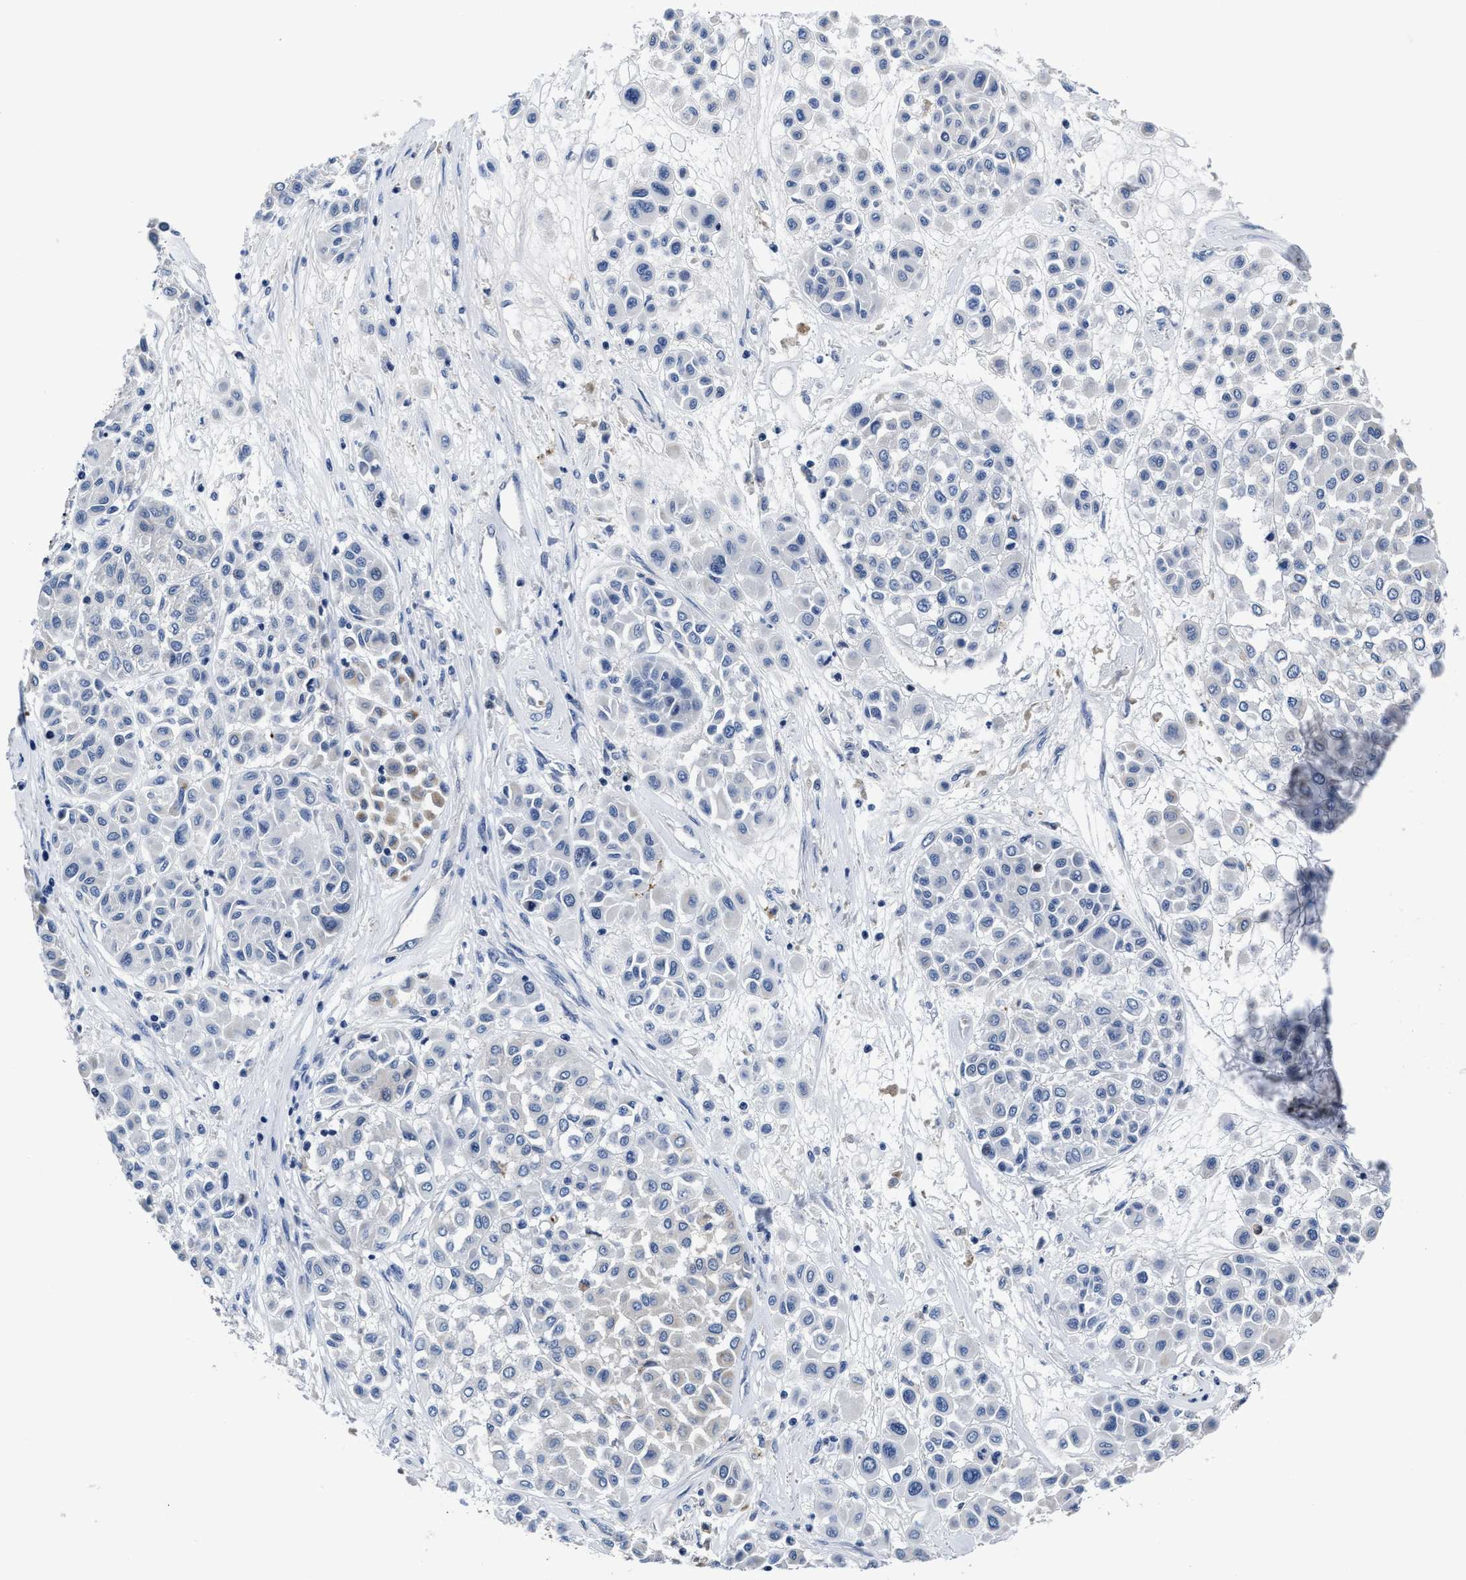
{"staining": {"intensity": "negative", "quantity": "none", "location": "none"}, "tissue": "melanoma", "cell_type": "Tumor cells", "image_type": "cancer", "snomed": [{"axis": "morphology", "description": "Malignant melanoma, Metastatic site"}, {"axis": "topography", "description": "Soft tissue"}], "caption": "Tumor cells are negative for brown protein staining in melanoma. The staining was performed using DAB (3,3'-diaminobenzidine) to visualize the protein expression in brown, while the nuclei were stained in blue with hematoxylin (Magnification: 20x).", "gene": "GHITM", "patient": {"sex": "male", "age": 41}}